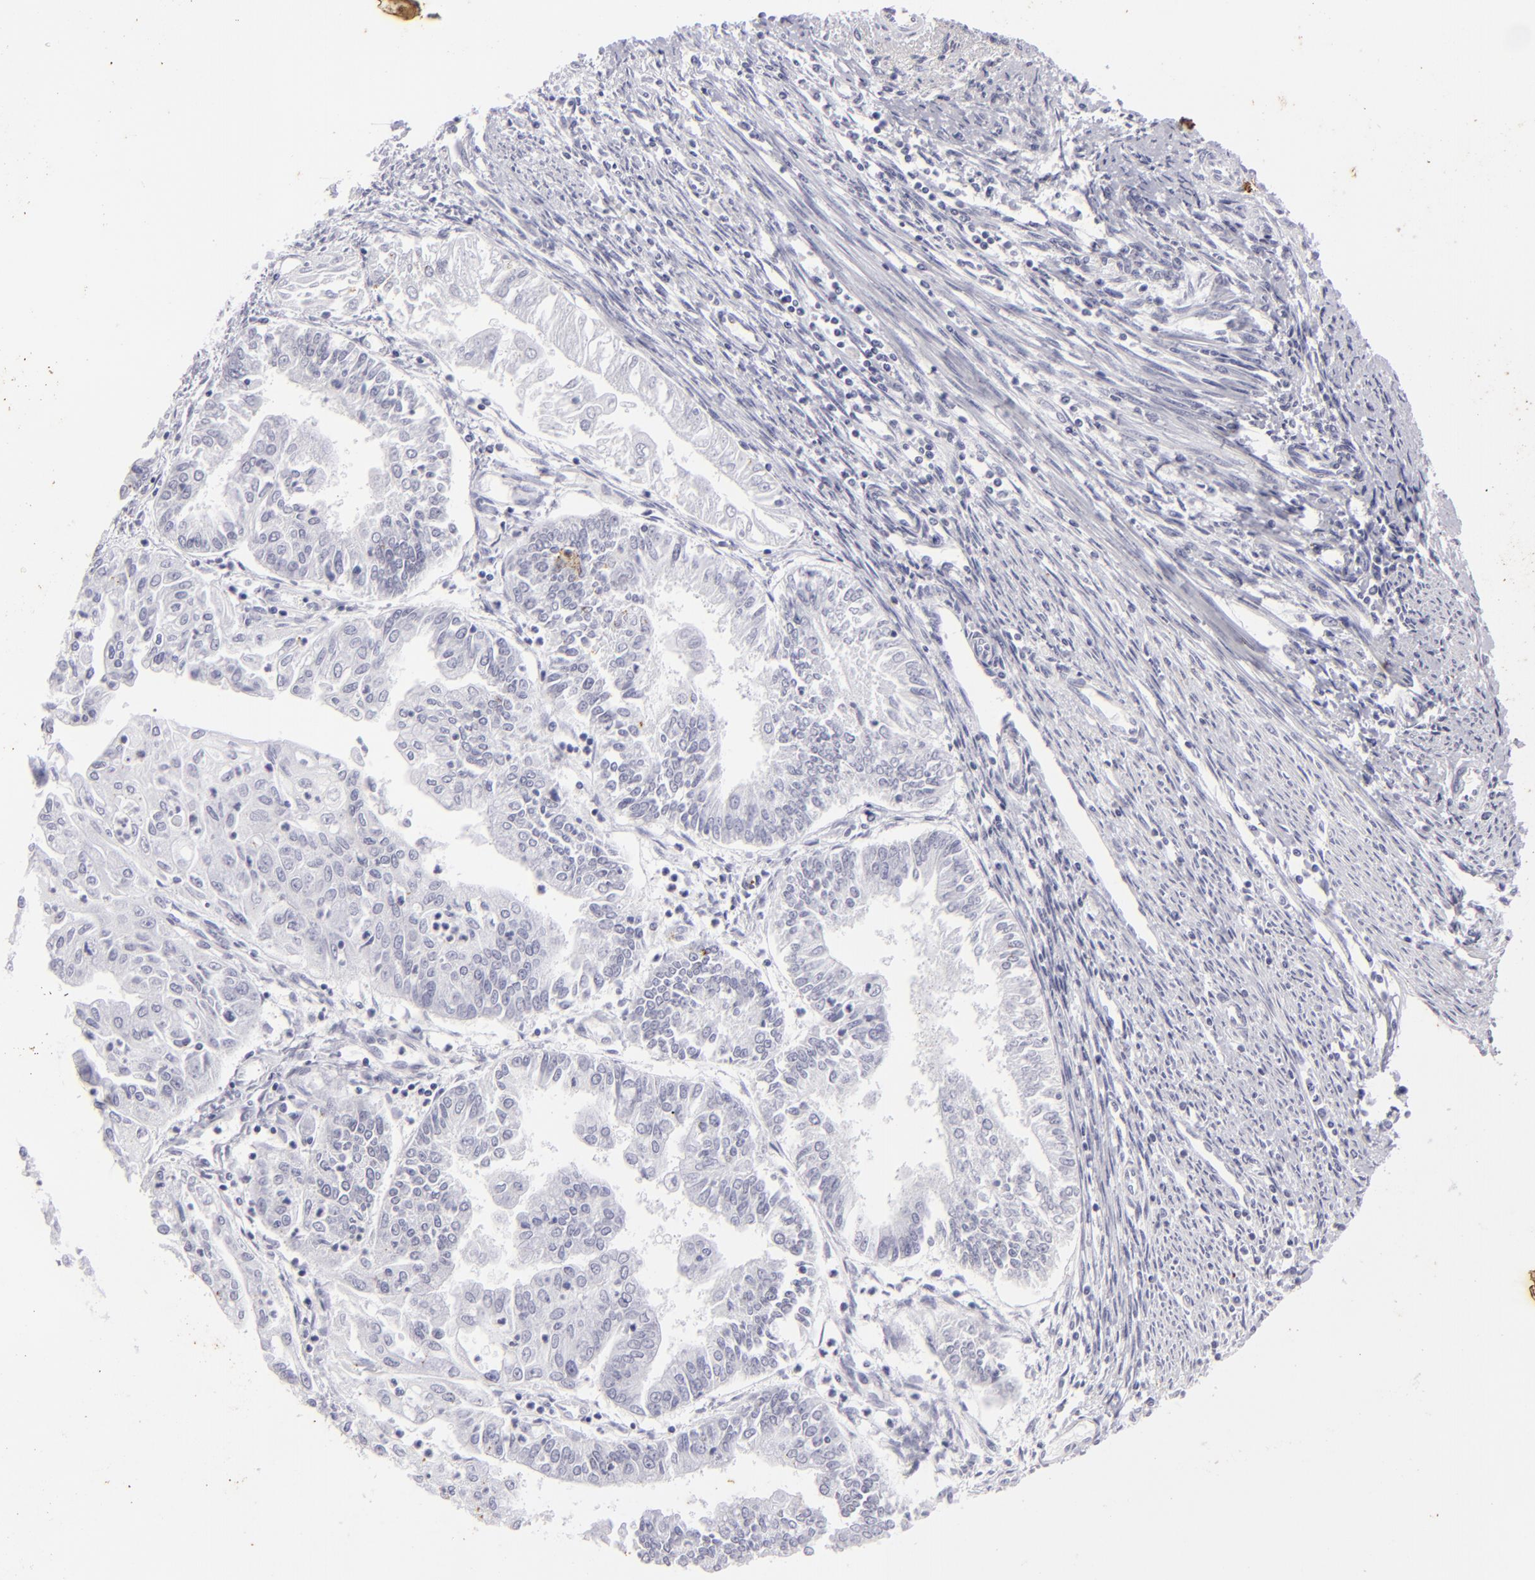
{"staining": {"intensity": "negative", "quantity": "none", "location": "none"}, "tissue": "endometrial cancer", "cell_type": "Tumor cells", "image_type": "cancer", "snomed": [{"axis": "morphology", "description": "Adenocarcinoma, NOS"}, {"axis": "topography", "description": "Endometrium"}], "caption": "This is a photomicrograph of immunohistochemistry staining of endometrial cancer, which shows no staining in tumor cells.", "gene": "KRT1", "patient": {"sex": "female", "age": 75}}